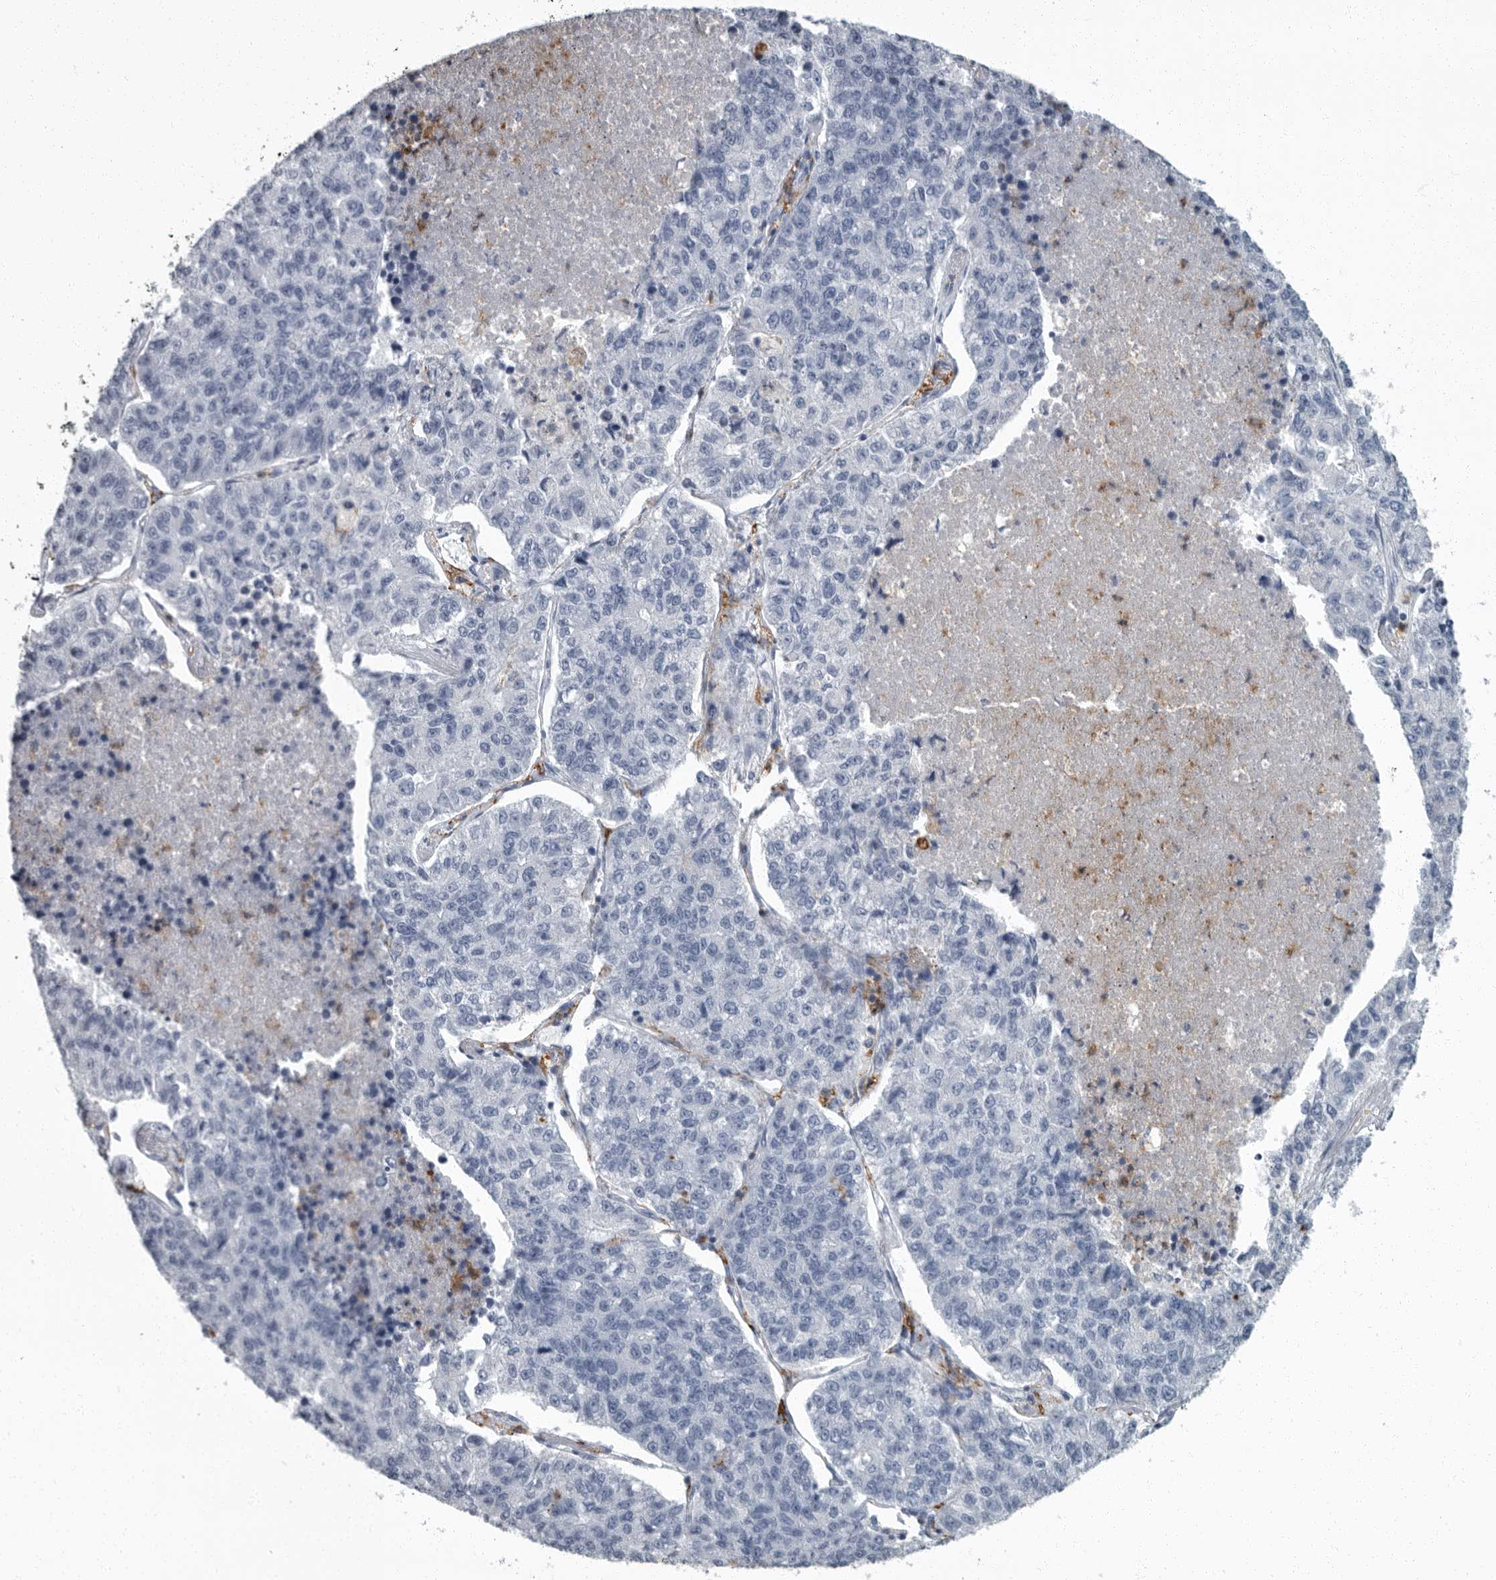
{"staining": {"intensity": "negative", "quantity": "none", "location": "none"}, "tissue": "lung cancer", "cell_type": "Tumor cells", "image_type": "cancer", "snomed": [{"axis": "morphology", "description": "Adenocarcinoma, NOS"}, {"axis": "topography", "description": "Lung"}], "caption": "Immunohistochemistry (IHC) of lung adenocarcinoma demonstrates no positivity in tumor cells. (DAB (3,3'-diaminobenzidine) immunohistochemistry with hematoxylin counter stain).", "gene": "FCER1G", "patient": {"sex": "male", "age": 49}}